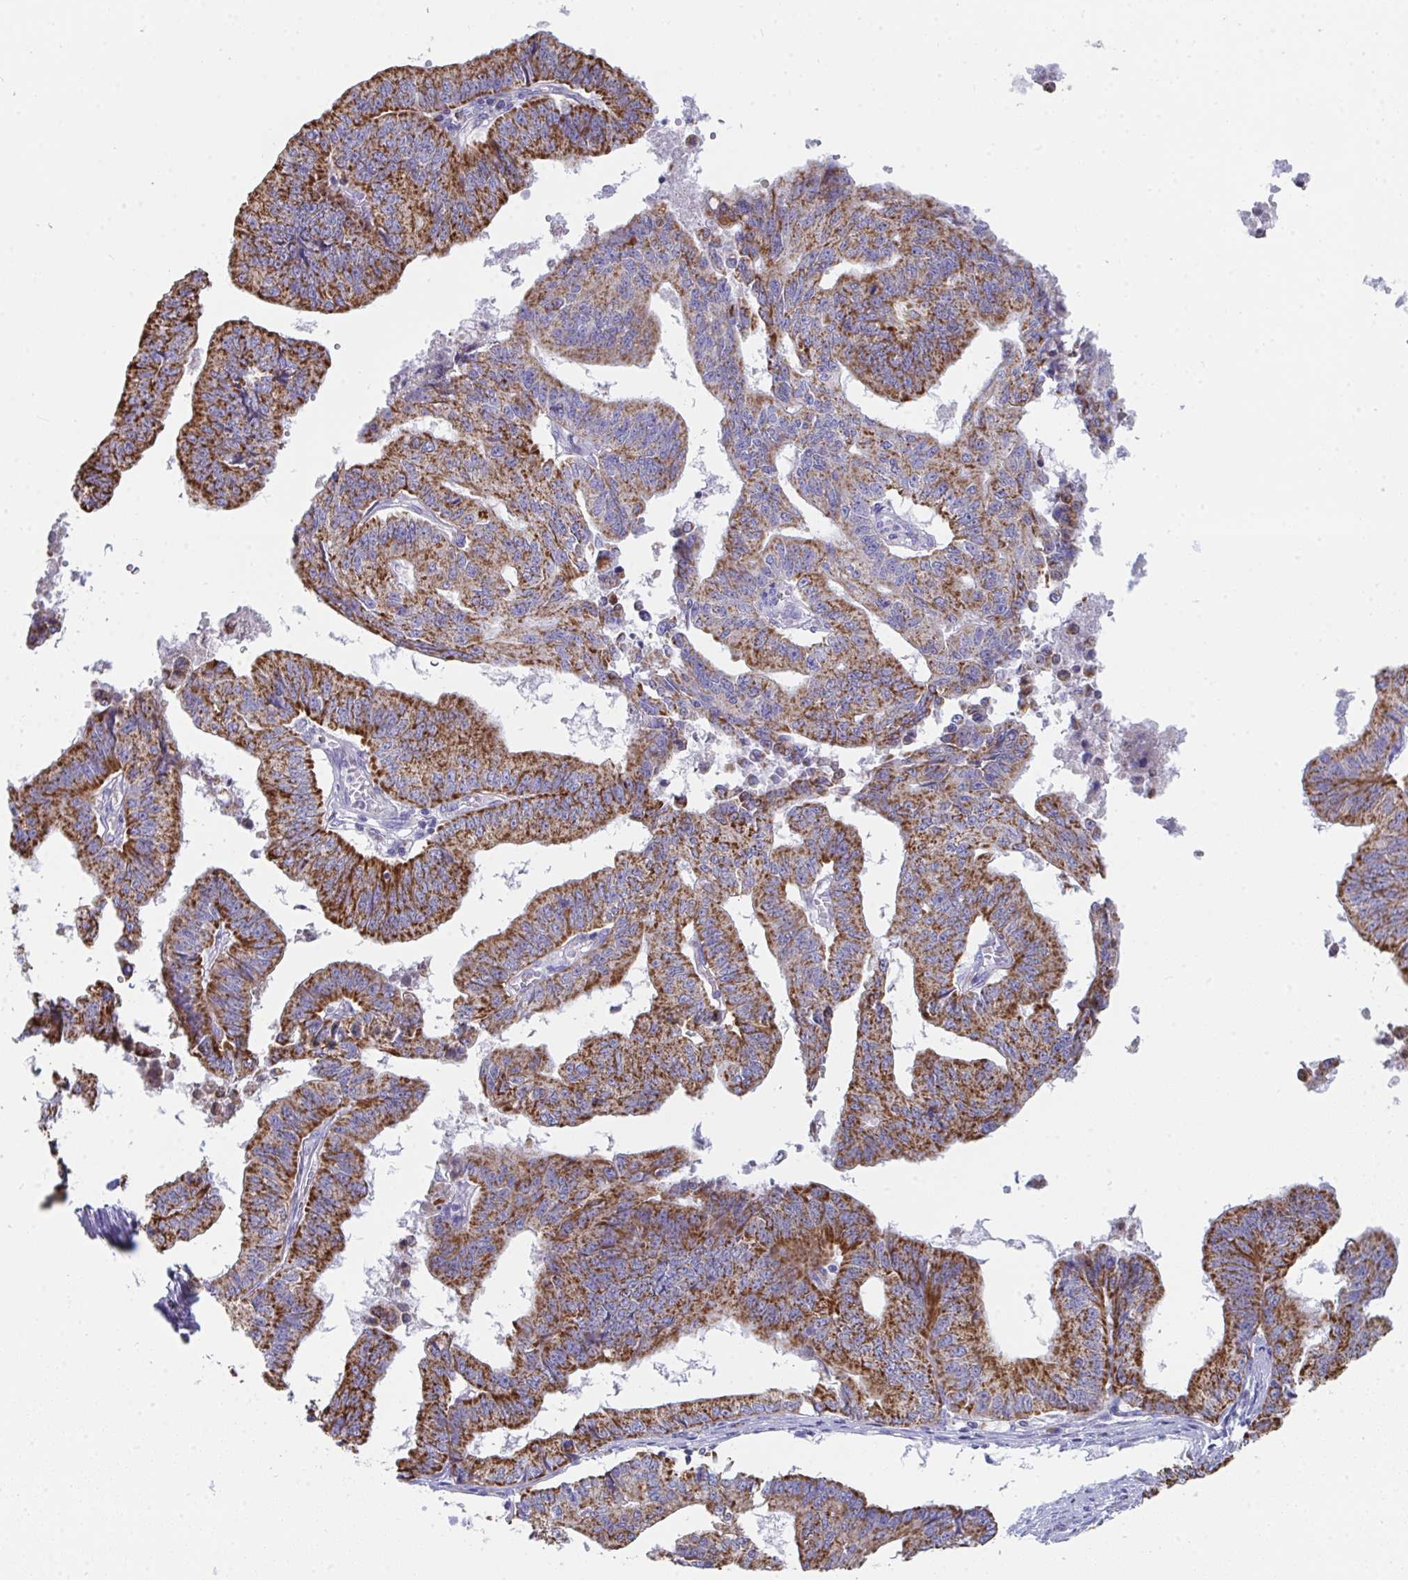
{"staining": {"intensity": "strong", "quantity": ">75%", "location": "cytoplasmic/membranous"}, "tissue": "endometrial cancer", "cell_type": "Tumor cells", "image_type": "cancer", "snomed": [{"axis": "morphology", "description": "Adenocarcinoma, NOS"}, {"axis": "topography", "description": "Endometrium"}], "caption": "DAB (3,3'-diaminobenzidine) immunohistochemical staining of human endometrial cancer exhibits strong cytoplasmic/membranous protein staining in about >75% of tumor cells. The staining is performed using DAB brown chromogen to label protein expression. The nuclei are counter-stained blue using hematoxylin.", "gene": "AIFM1", "patient": {"sex": "female", "age": 65}}